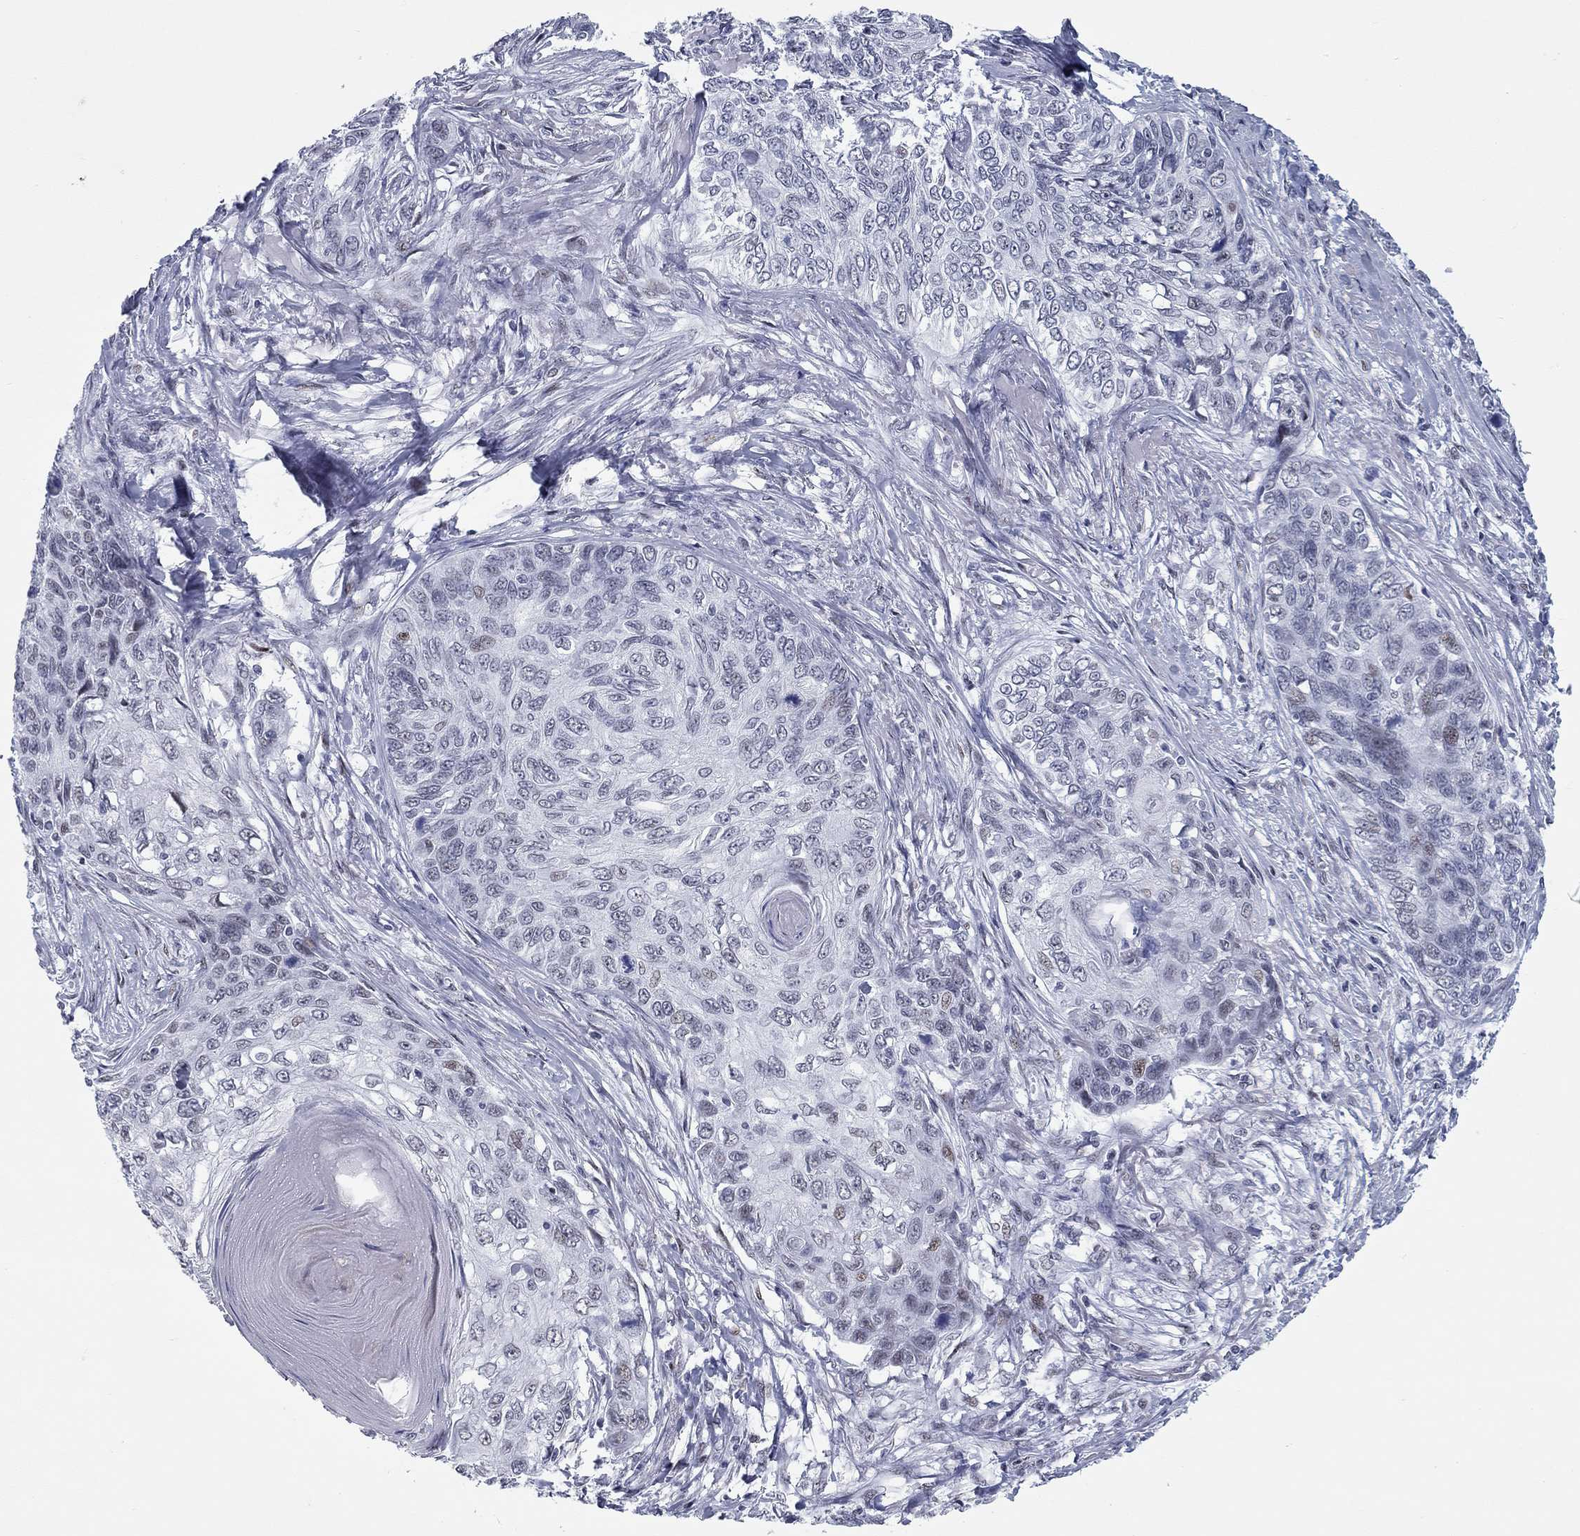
{"staining": {"intensity": "negative", "quantity": "none", "location": "none"}, "tissue": "skin cancer", "cell_type": "Tumor cells", "image_type": "cancer", "snomed": [{"axis": "morphology", "description": "Squamous cell carcinoma, NOS"}, {"axis": "topography", "description": "Skin"}], "caption": "An immunohistochemistry (IHC) micrograph of skin cancer (squamous cell carcinoma) is shown. There is no staining in tumor cells of skin cancer (squamous cell carcinoma).", "gene": "ASF1B", "patient": {"sex": "male", "age": 92}}